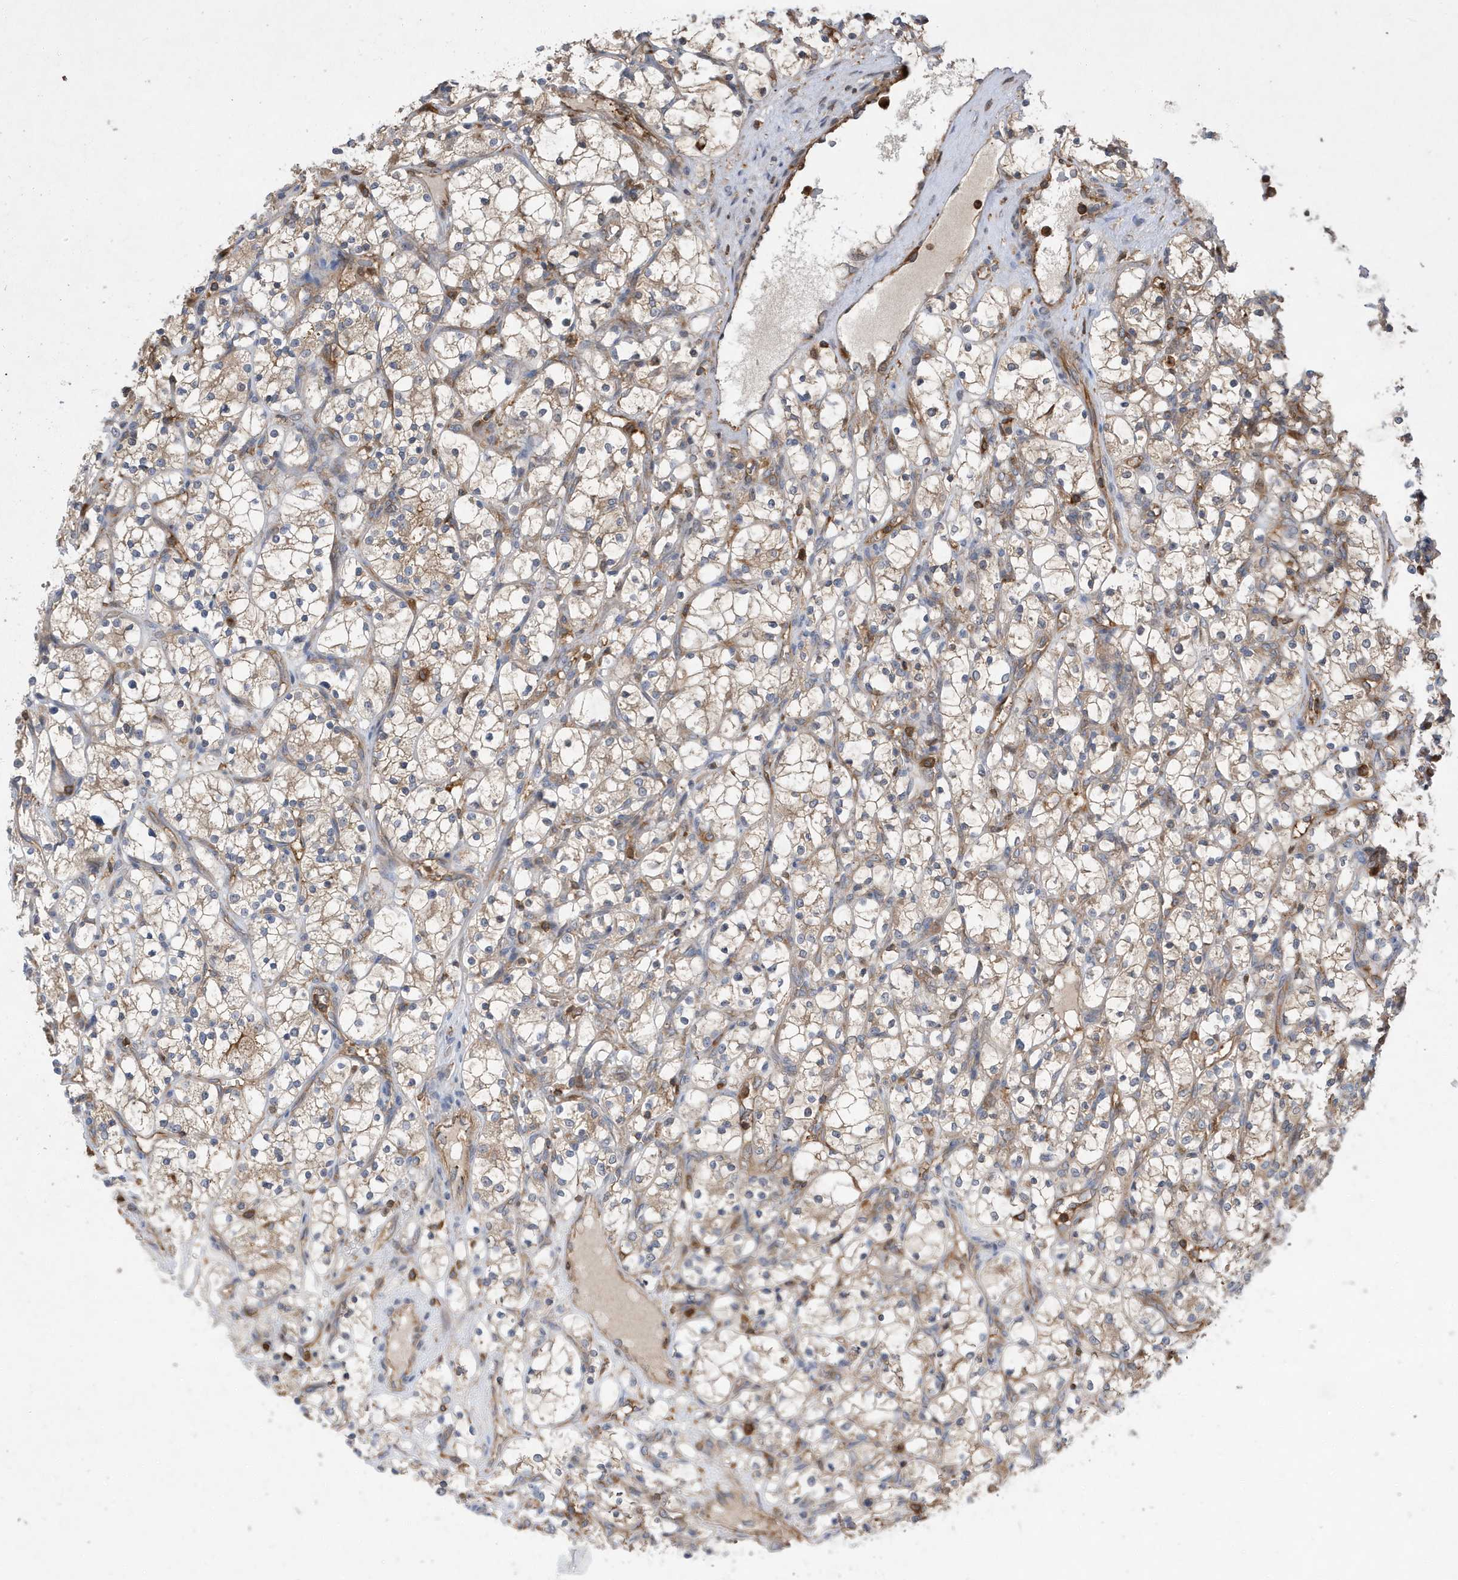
{"staining": {"intensity": "weak", "quantity": "<25%", "location": "cytoplasmic/membranous"}, "tissue": "renal cancer", "cell_type": "Tumor cells", "image_type": "cancer", "snomed": [{"axis": "morphology", "description": "Adenocarcinoma, NOS"}, {"axis": "topography", "description": "Kidney"}], "caption": "High power microscopy image of an immunohistochemistry photomicrograph of renal cancer (adenocarcinoma), revealing no significant staining in tumor cells.", "gene": "LAPTM4A", "patient": {"sex": "female", "age": 69}}